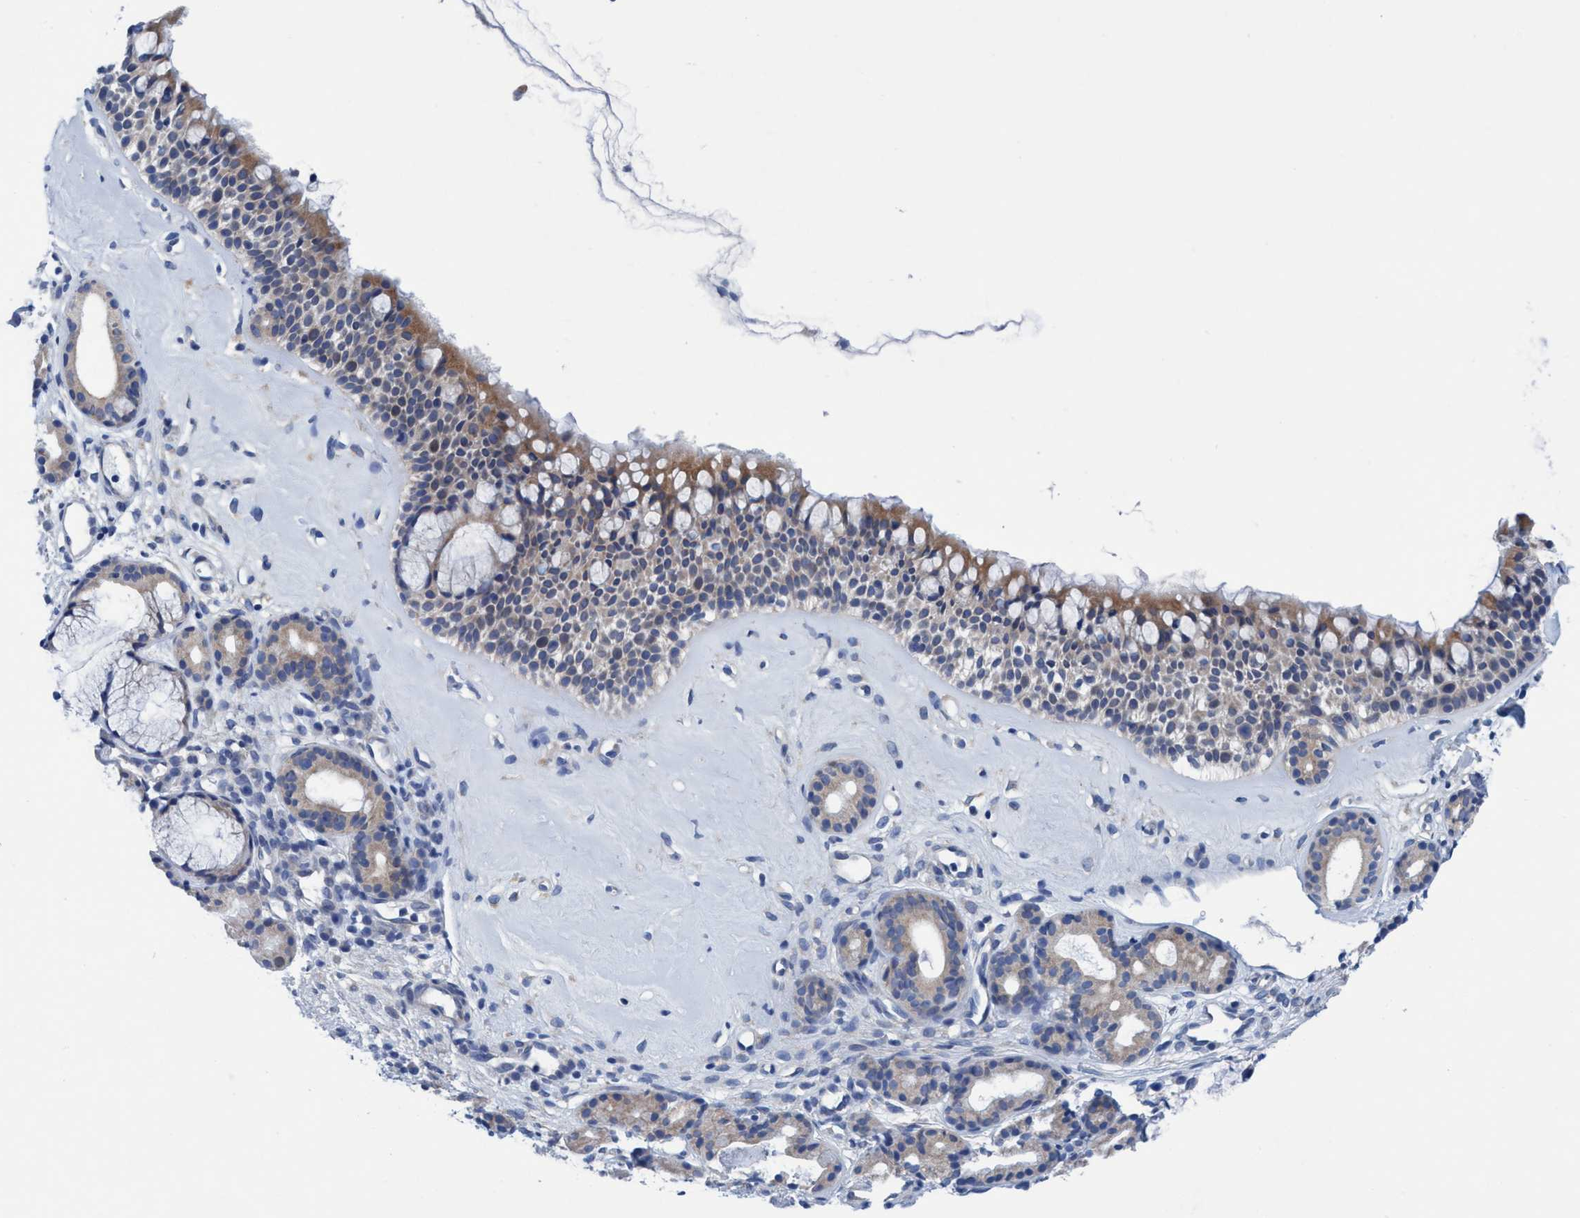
{"staining": {"intensity": "moderate", "quantity": "<25%", "location": "cytoplasmic/membranous"}, "tissue": "nasopharynx", "cell_type": "Respiratory epithelial cells", "image_type": "normal", "snomed": [{"axis": "morphology", "description": "Normal tissue, NOS"}, {"axis": "topography", "description": "Nasopharynx"}], "caption": "A low amount of moderate cytoplasmic/membranous staining is appreciated in approximately <25% of respiratory epithelial cells in normal nasopharynx. Using DAB (brown) and hematoxylin (blue) stains, captured at high magnification using brightfield microscopy.", "gene": "RSAD1", "patient": {"sex": "female", "age": 42}}